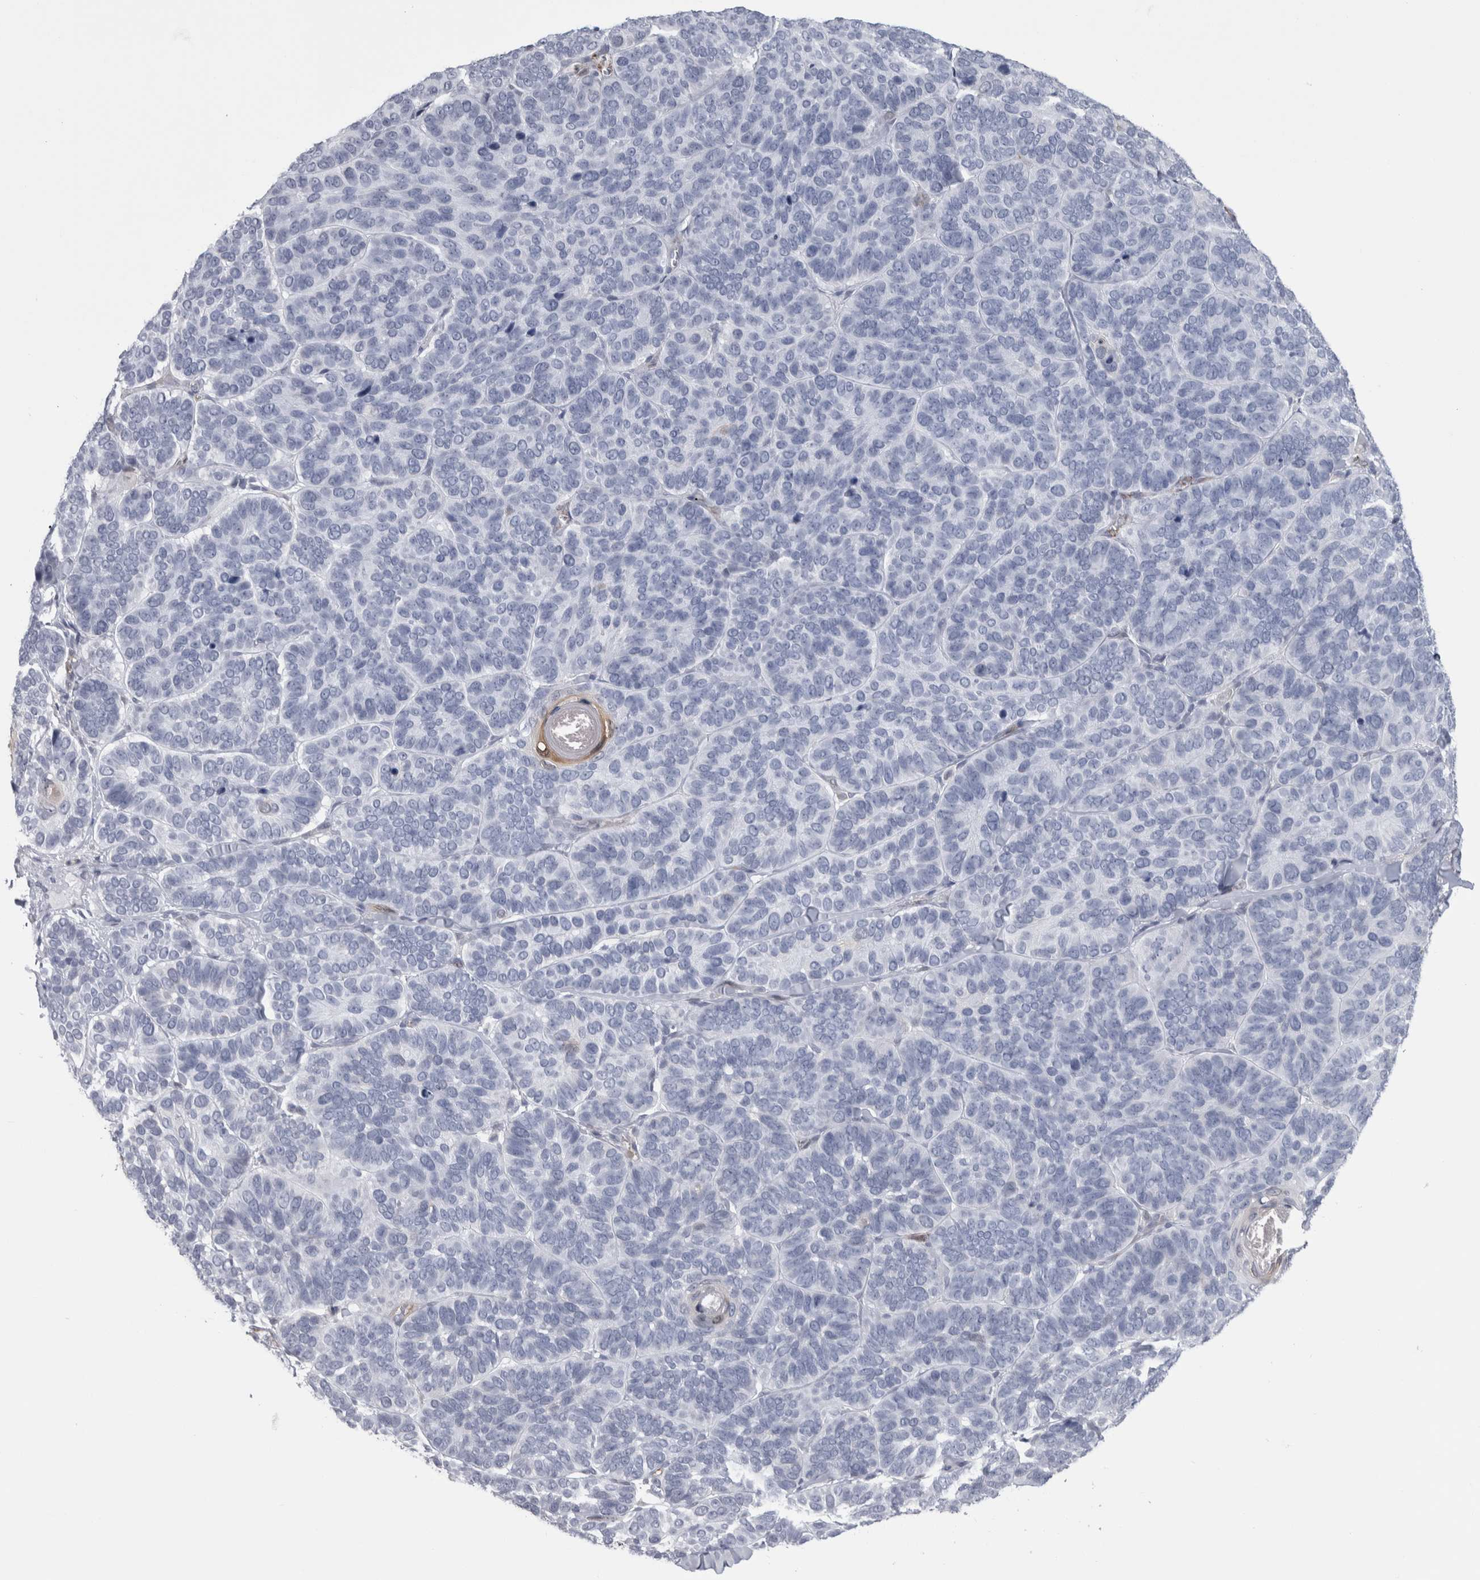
{"staining": {"intensity": "negative", "quantity": "none", "location": "none"}, "tissue": "skin cancer", "cell_type": "Tumor cells", "image_type": "cancer", "snomed": [{"axis": "morphology", "description": "Basal cell carcinoma"}, {"axis": "topography", "description": "Skin"}], "caption": "Skin basal cell carcinoma was stained to show a protein in brown. There is no significant staining in tumor cells.", "gene": "ACOT7", "patient": {"sex": "male", "age": 62}}